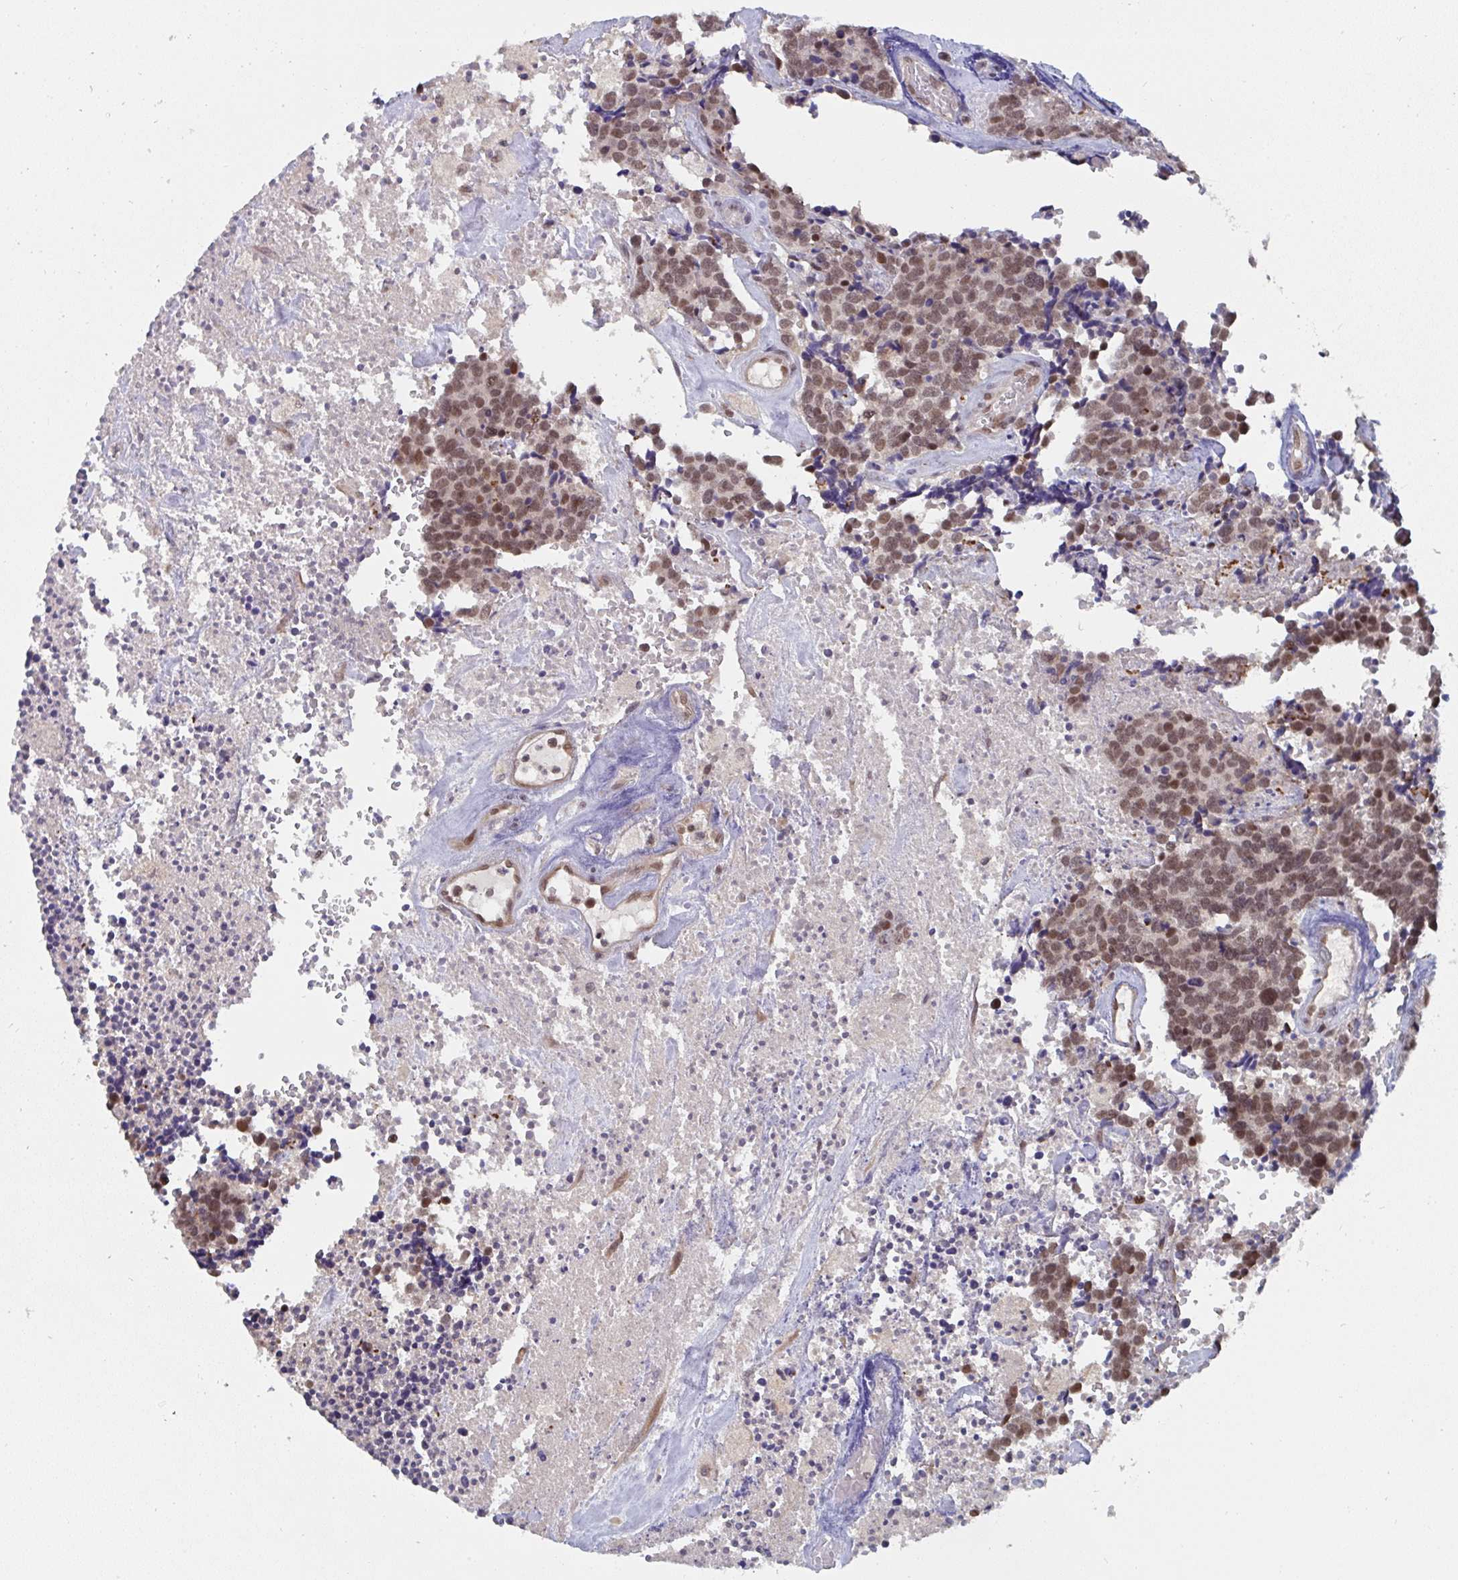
{"staining": {"intensity": "moderate", "quantity": ">75%", "location": "nuclear"}, "tissue": "carcinoid", "cell_type": "Tumor cells", "image_type": "cancer", "snomed": [{"axis": "morphology", "description": "Carcinoid, malignant, NOS"}, {"axis": "topography", "description": "Skin"}], "caption": "Moderate nuclear staining for a protein is present in approximately >75% of tumor cells of carcinoid using IHC.", "gene": "JMJD1C", "patient": {"sex": "female", "age": 79}}